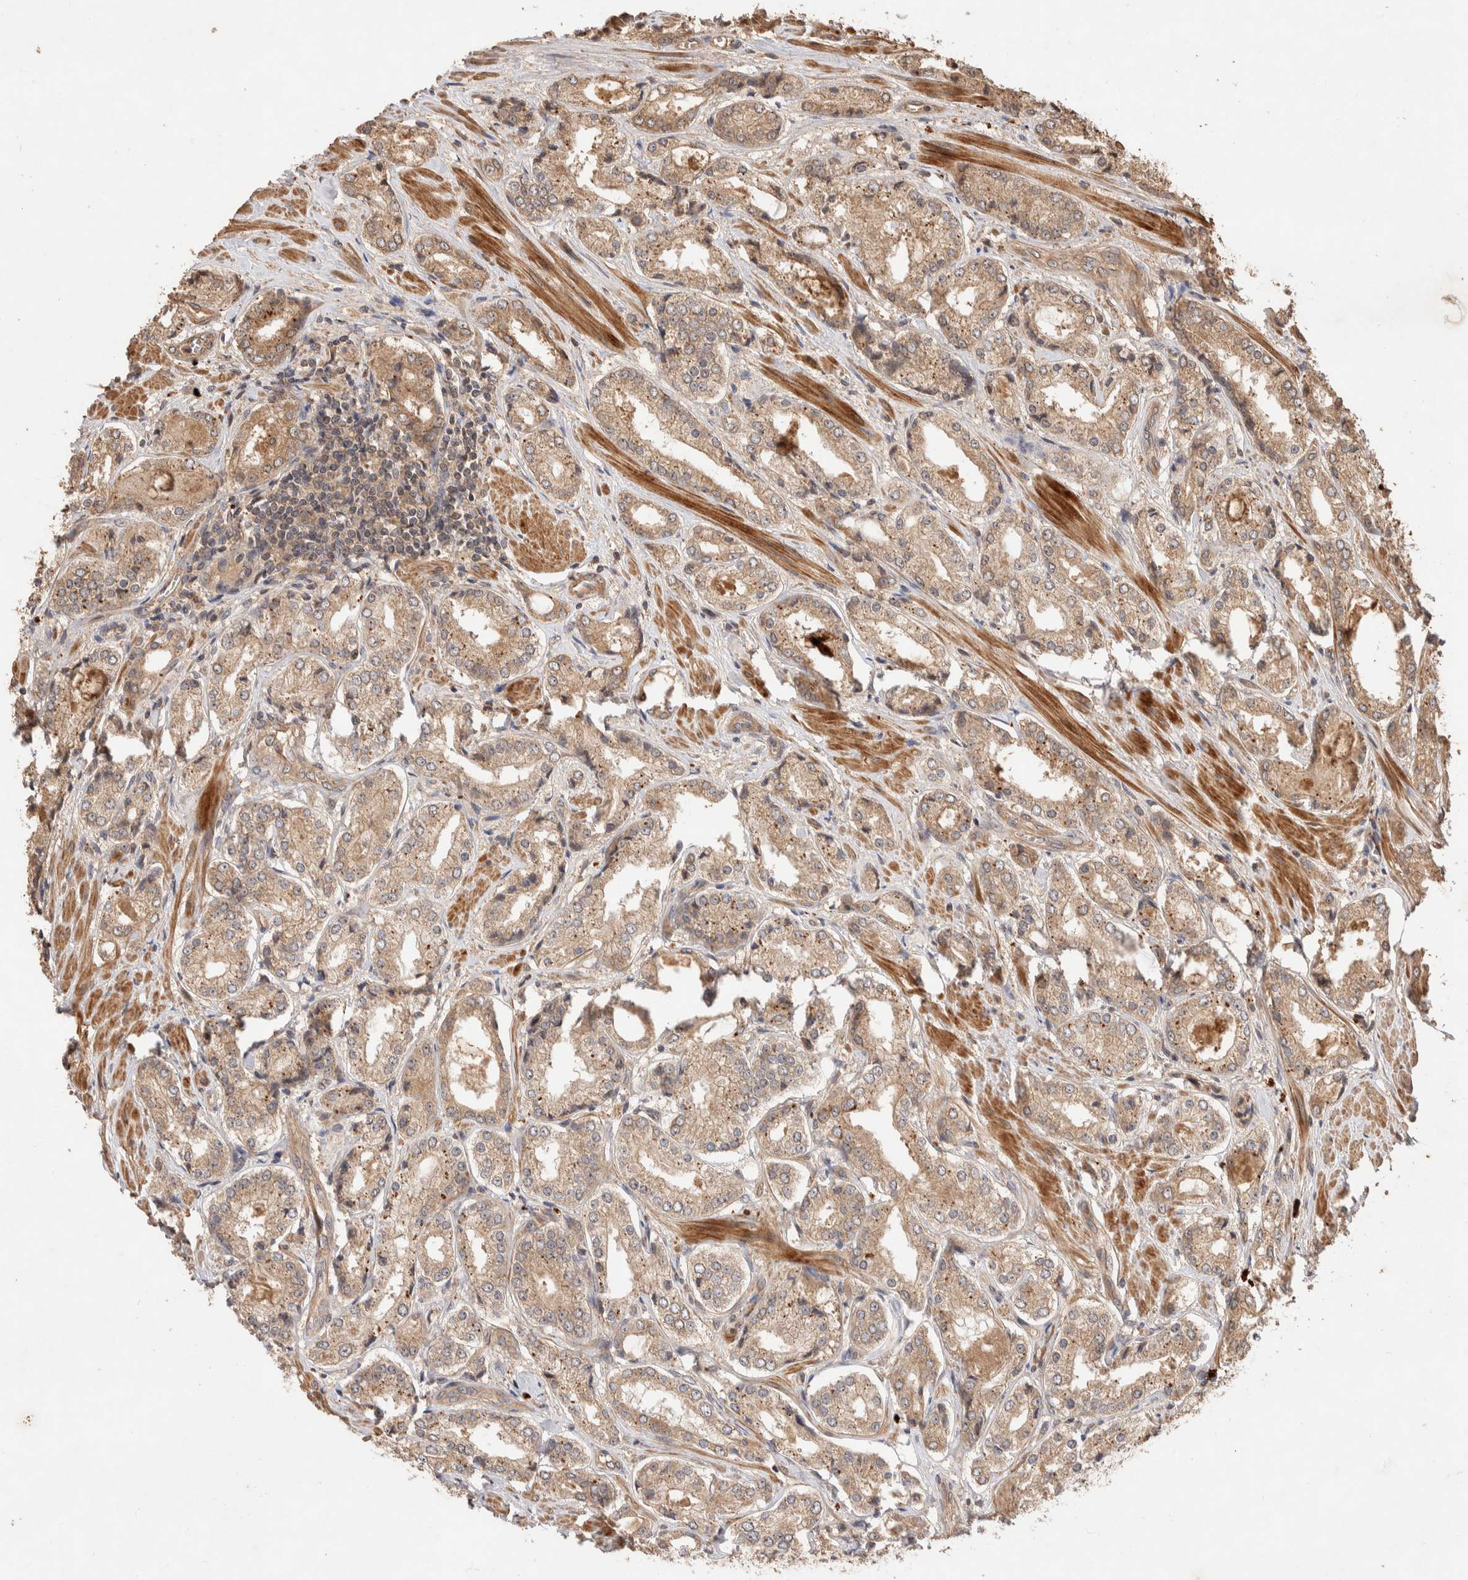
{"staining": {"intensity": "moderate", "quantity": ">75%", "location": "cytoplasmic/membranous"}, "tissue": "prostate cancer", "cell_type": "Tumor cells", "image_type": "cancer", "snomed": [{"axis": "morphology", "description": "Adenocarcinoma, Low grade"}, {"axis": "topography", "description": "Prostate"}], "caption": "Human adenocarcinoma (low-grade) (prostate) stained with a protein marker demonstrates moderate staining in tumor cells.", "gene": "NSMAF", "patient": {"sex": "male", "age": 62}}